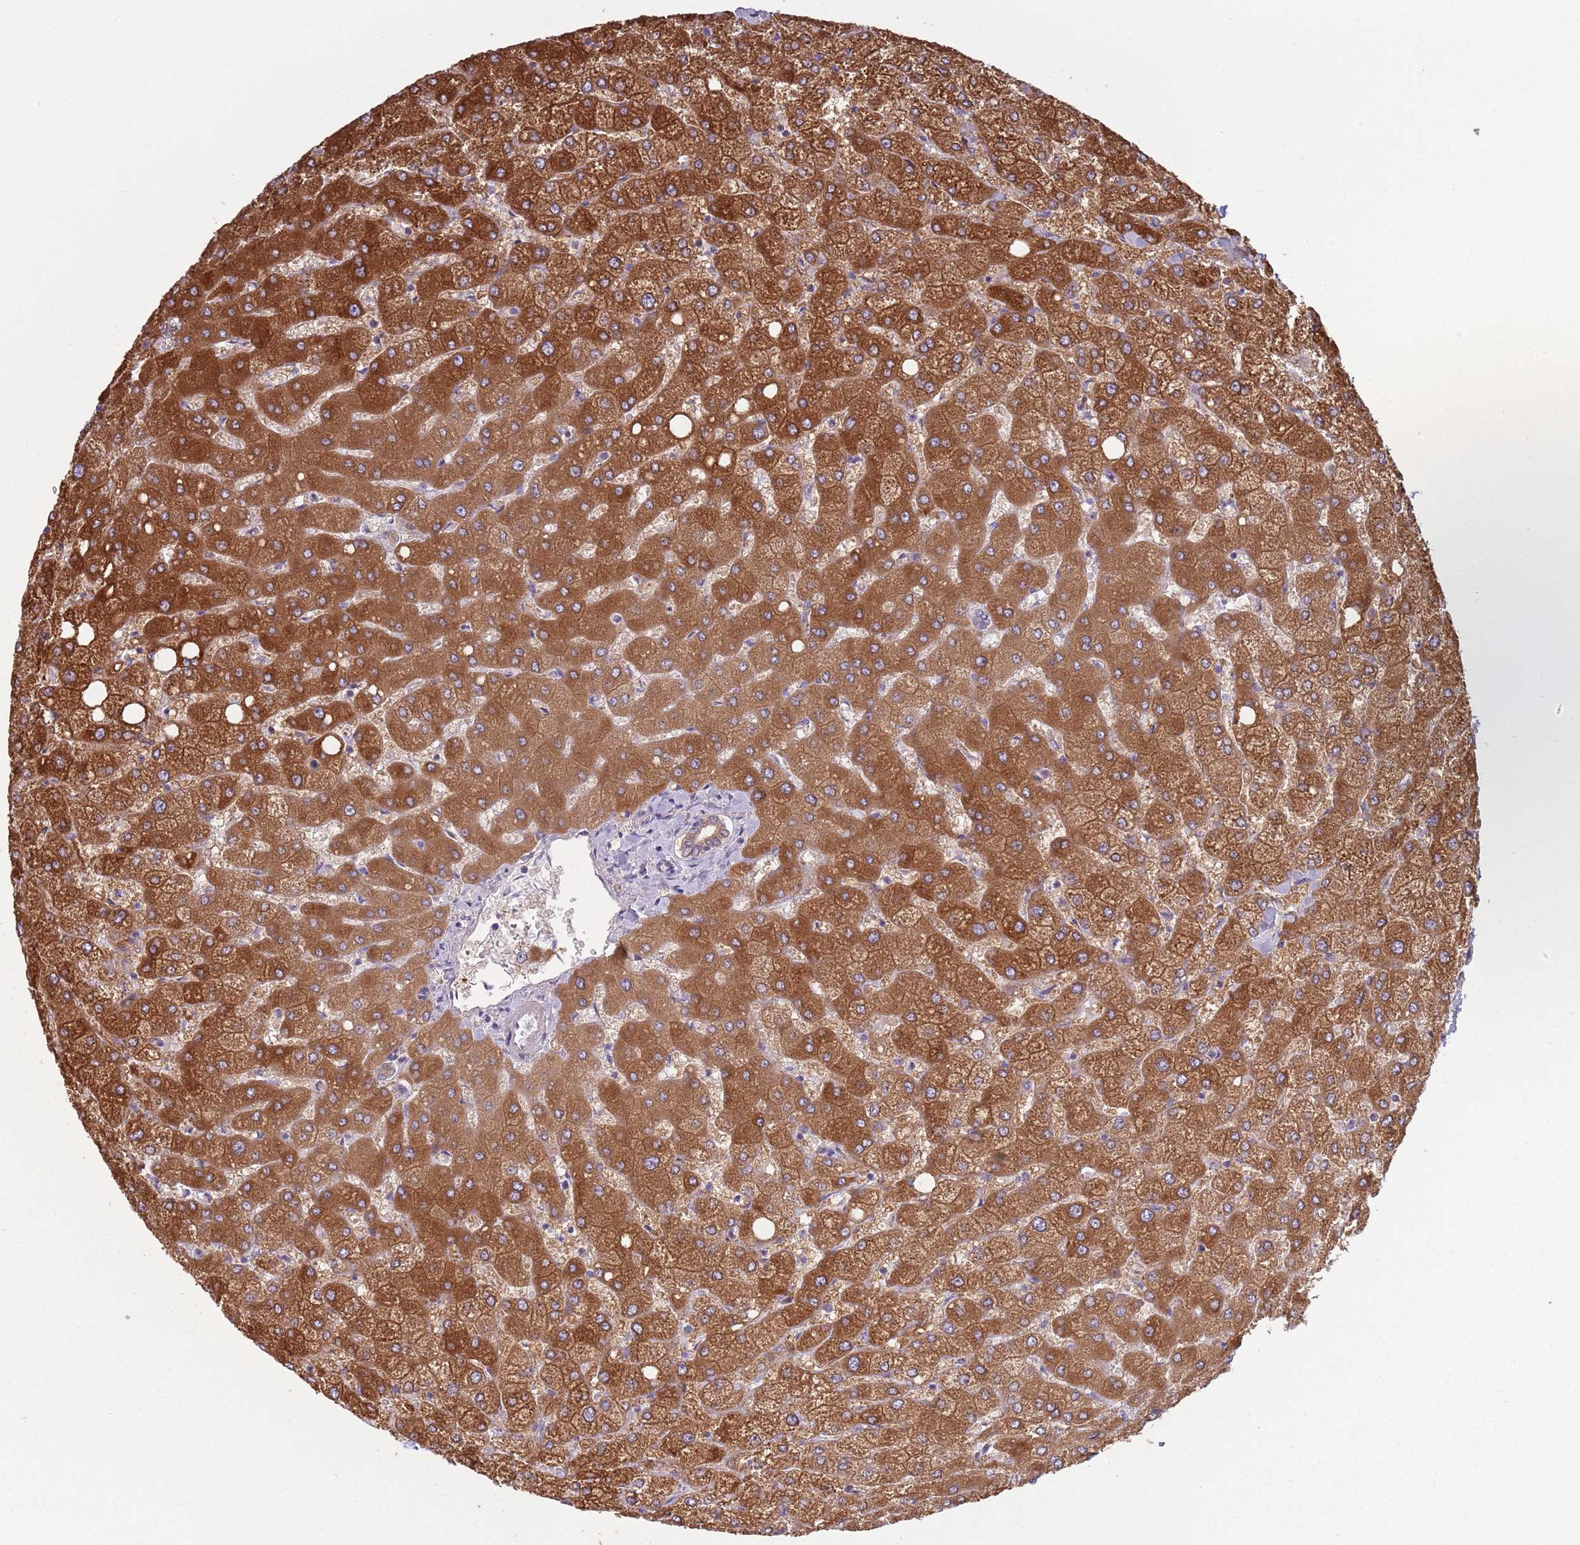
{"staining": {"intensity": "moderate", "quantity": ">75%", "location": "cytoplasmic/membranous"}, "tissue": "liver", "cell_type": "Cholangiocytes", "image_type": "normal", "snomed": [{"axis": "morphology", "description": "Normal tissue, NOS"}, {"axis": "topography", "description": "Liver"}], "caption": "DAB immunohistochemical staining of unremarkable human liver displays moderate cytoplasmic/membranous protein positivity in about >75% of cholangiocytes.", "gene": "COQ5", "patient": {"sex": "female", "age": 54}}